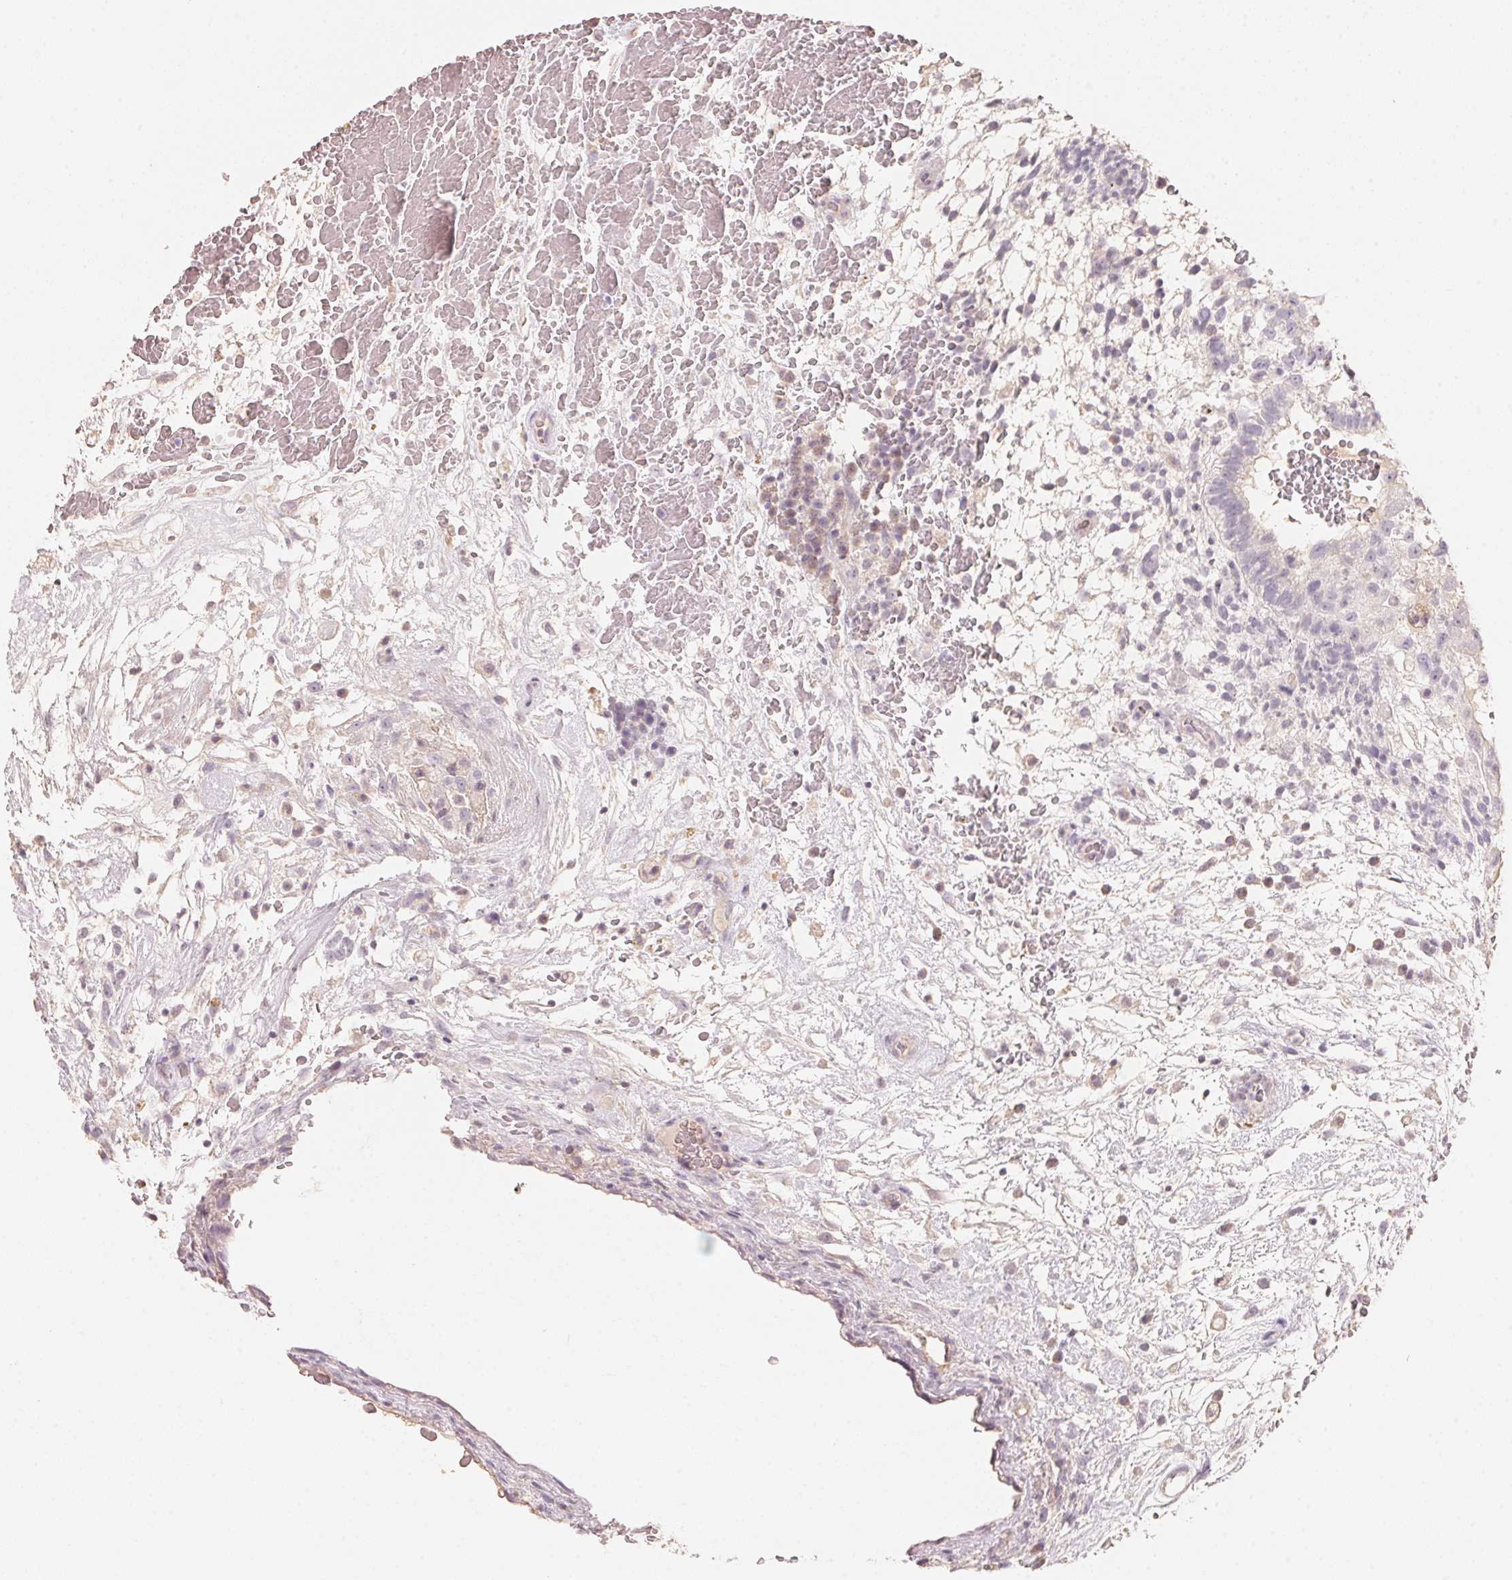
{"staining": {"intensity": "weak", "quantity": "<25%", "location": "cytoplasmic/membranous"}, "tissue": "testis cancer", "cell_type": "Tumor cells", "image_type": "cancer", "snomed": [{"axis": "morphology", "description": "Normal tissue, NOS"}, {"axis": "morphology", "description": "Carcinoma, Embryonal, NOS"}, {"axis": "topography", "description": "Testis"}], "caption": "High magnification brightfield microscopy of testis embryonal carcinoma stained with DAB (brown) and counterstained with hematoxylin (blue): tumor cells show no significant staining.", "gene": "TP53AIP1", "patient": {"sex": "male", "age": 32}}